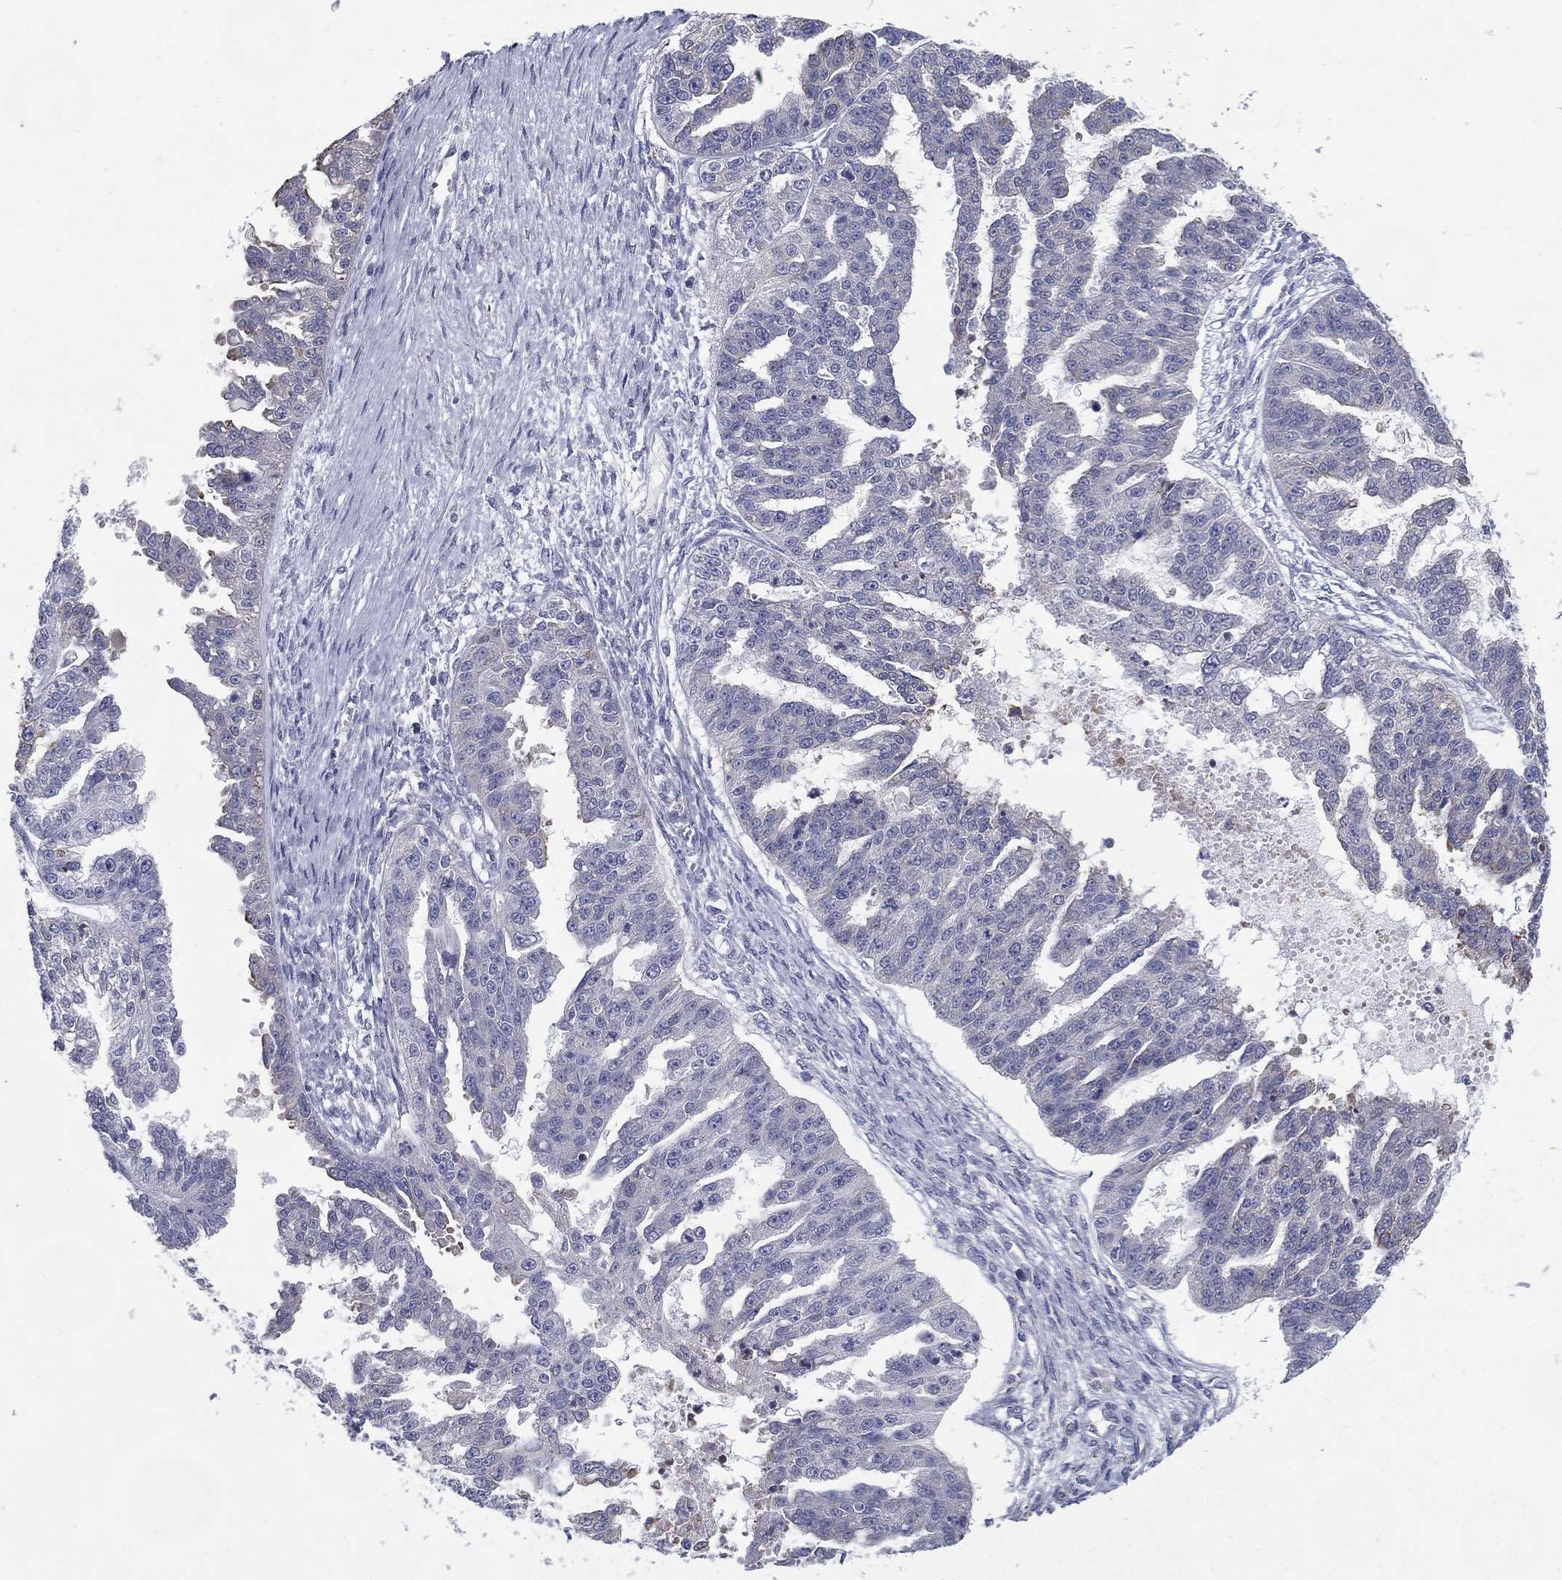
{"staining": {"intensity": "negative", "quantity": "none", "location": "none"}, "tissue": "ovarian cancer", "cell_type": "Tumor cells", "image_type": "cancer", "snomed": [{"axis": "morphology", "description": "Cystadenocarcinoma, serous, NOS"}, {"axis": "topography", "description": "Ovary"}], "caption": "There is no significant expression in tumor cells of ovarian cancer (serous cystadenocarcinoma).", "gene": "C19orf18", "patient": {"sex": "female", "age": 58}}